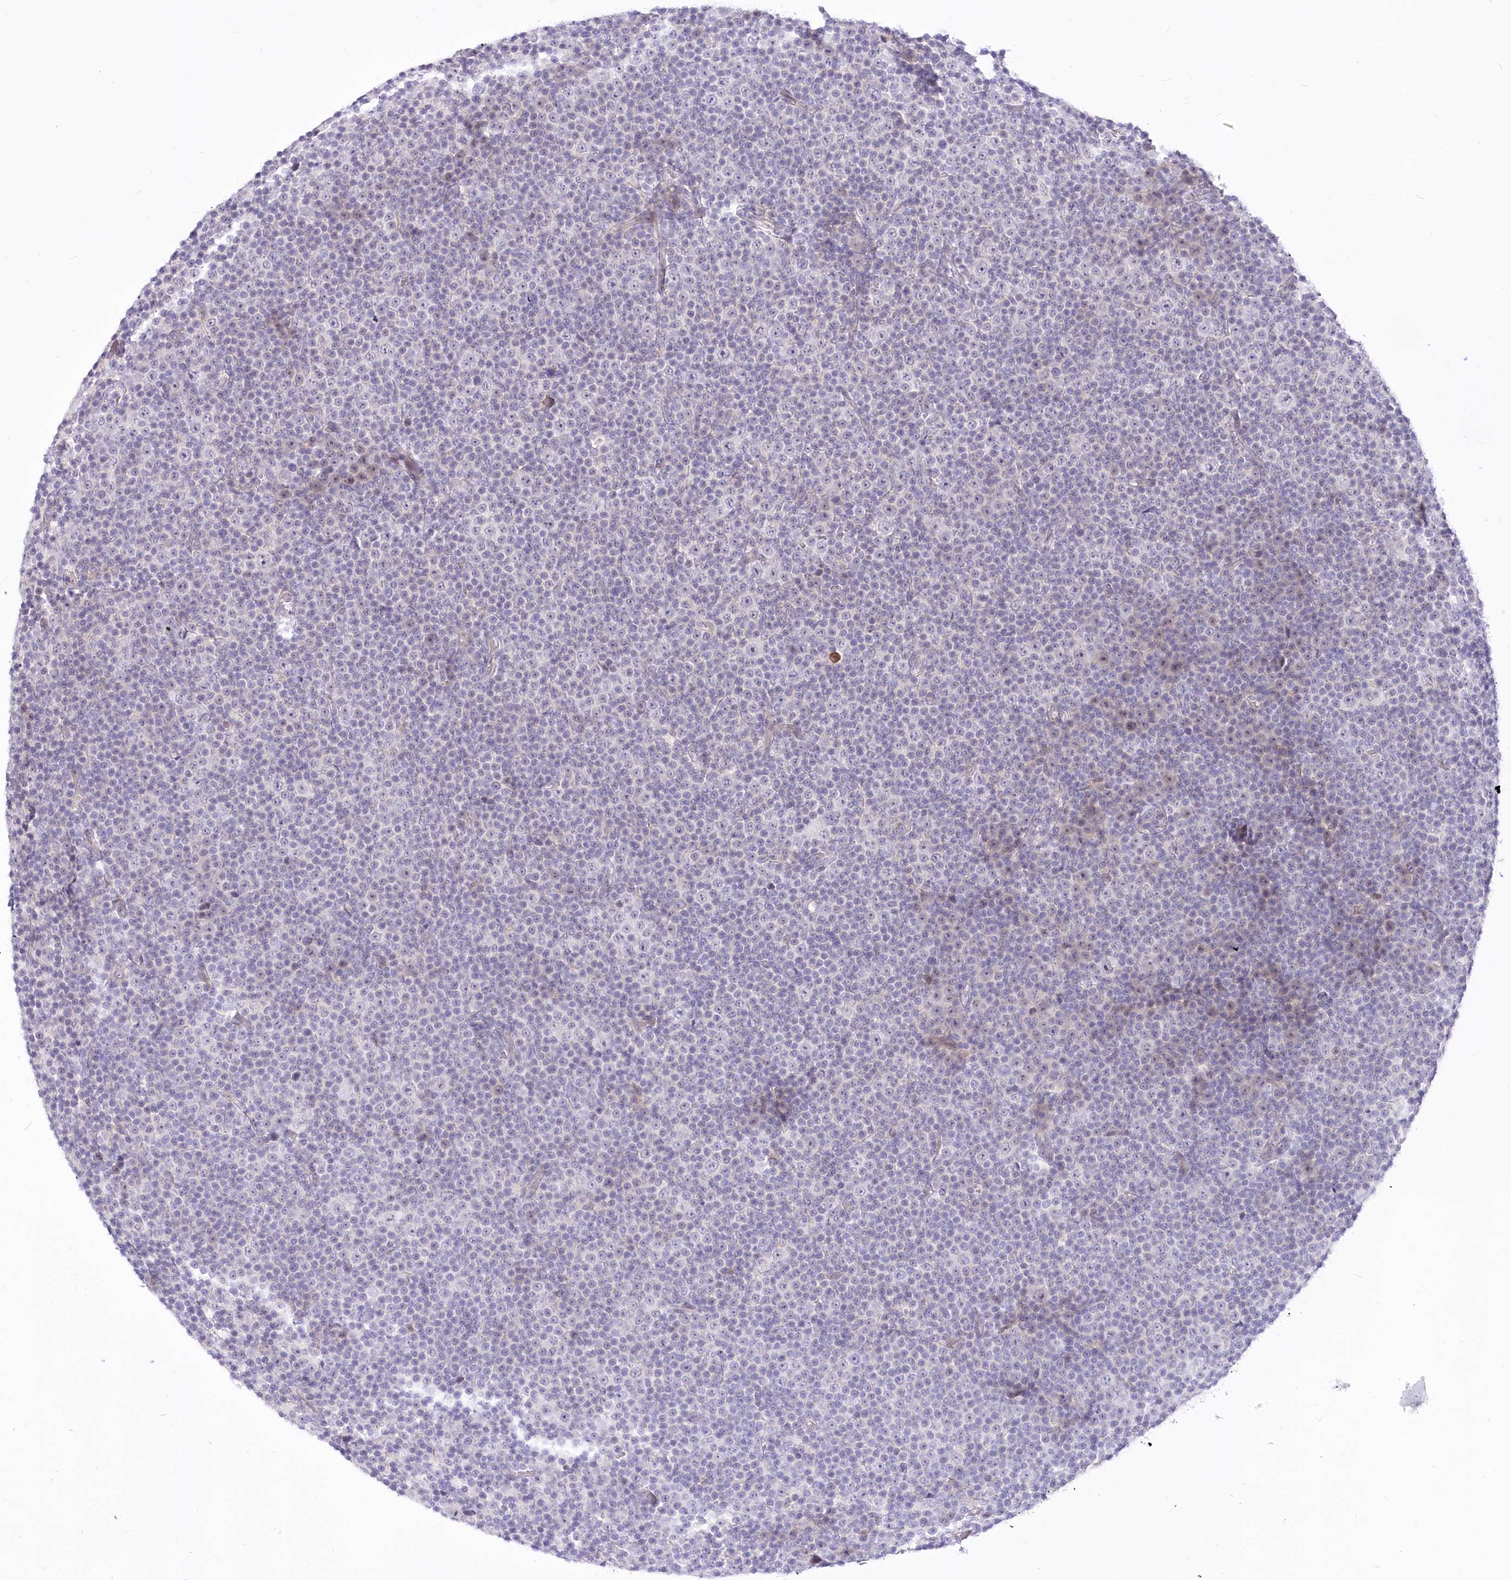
{"staining": {"intensity": "negative", "quantity": "none", "location": "none"}, "tissue": "lymphoma", "cell_type": "Tumor cells", "image_type": "cancer", "snomed": [{"axis": "morphology", "description": "Malignant lymphoma, non-Hodgkin's type, Low grade"}, {"axis": "topography", "description": "Lymph node"}], "caption": "Image shows no significant protein staining in tumor cells of malignant lymphoma, non-Hodgkin's type (low-grade).", "gene": "BEND7", "patient": {"sex": "female", "age": 67}}